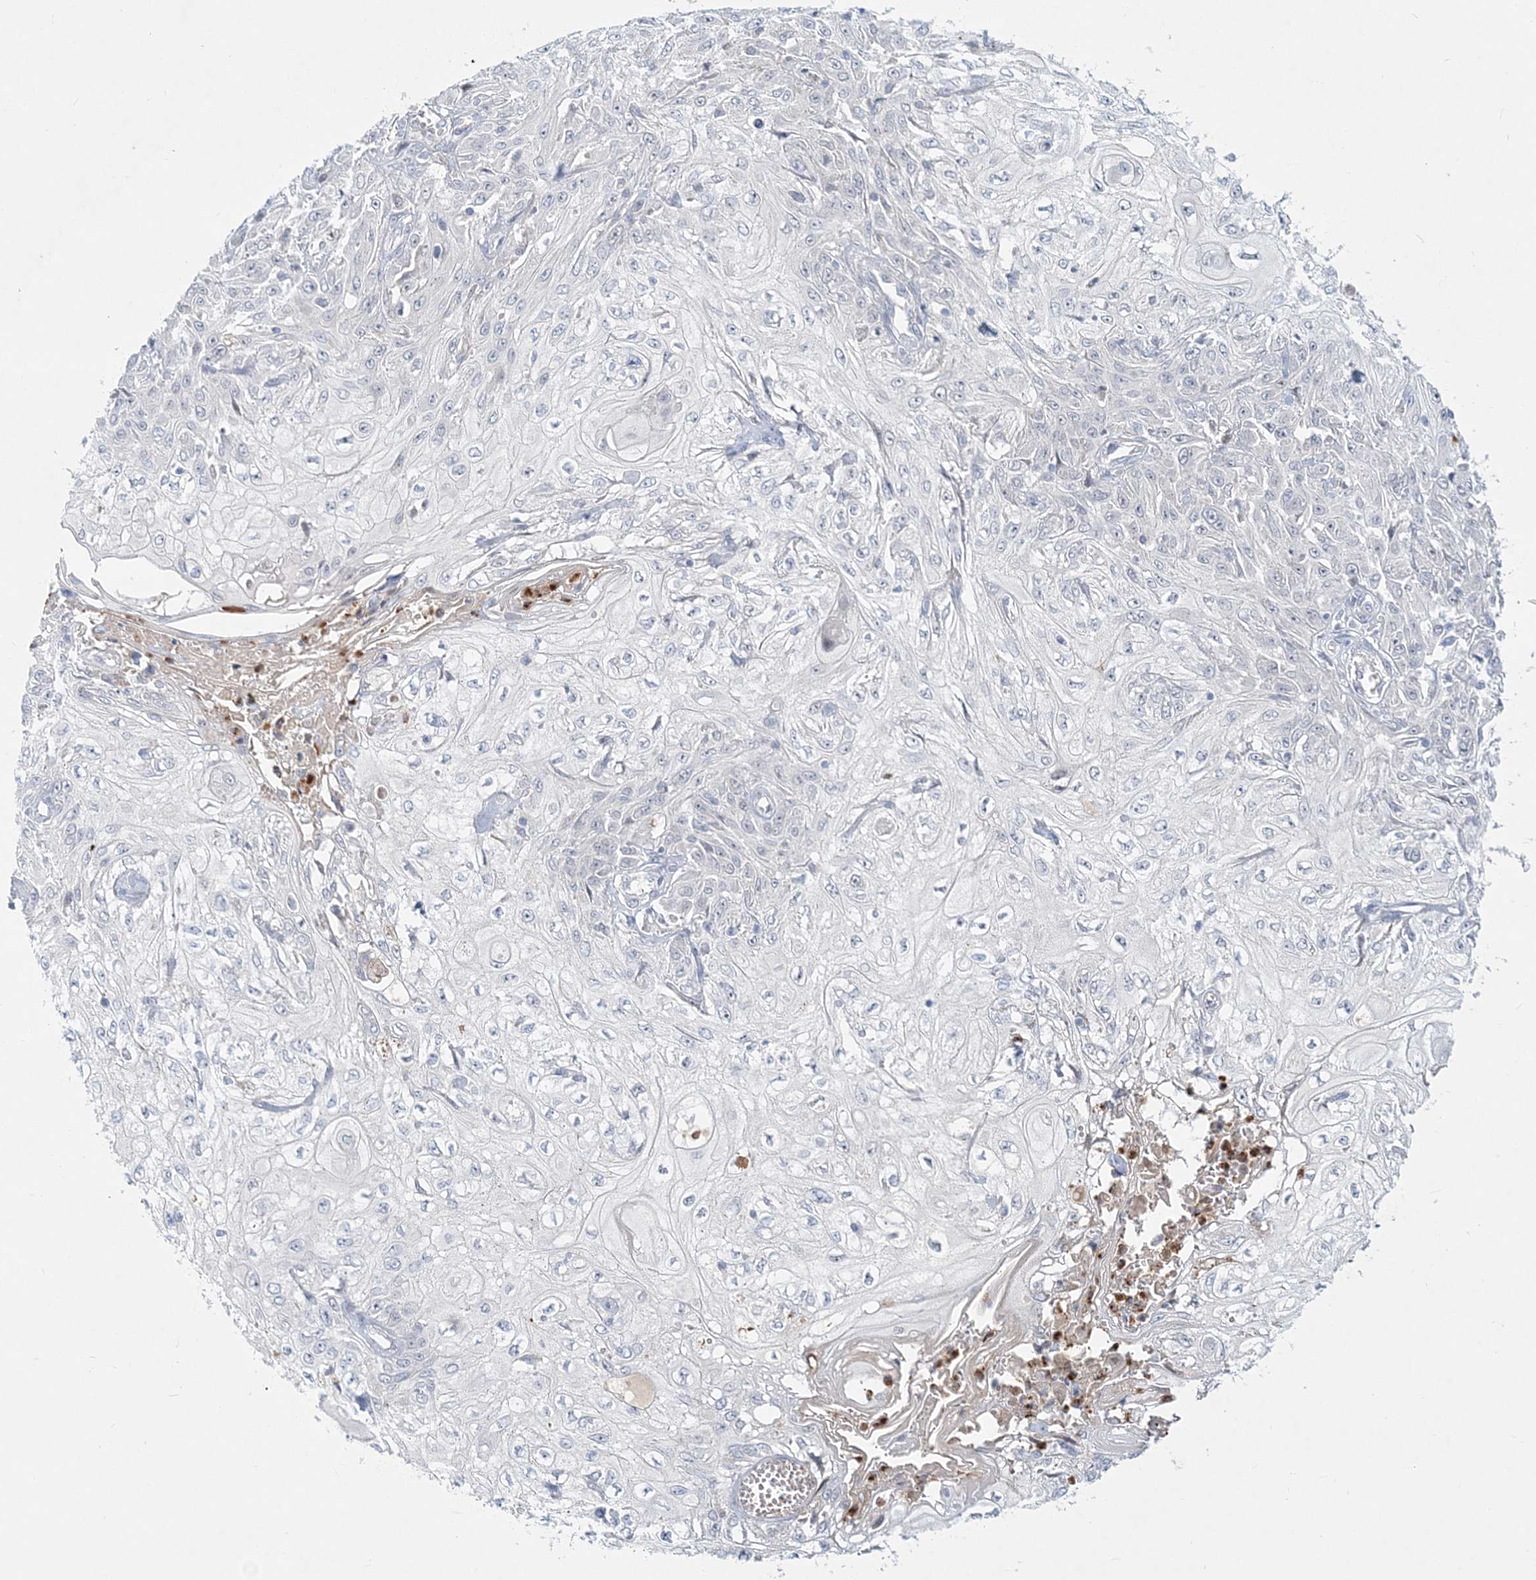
{"staining": {"intensity": "negative", "quantity": "none", "location": "none"}, "tissue": "skin cancer", "cell_type": "Tumor cells", "image_type": "cancer", "snomed": [{"axis": "morphology", "description": "Squamous cell carcinoma, NOS"}, {"axis": "morphology", "description": "Squamous cell carcinoma, metastatic, NOS"}, {"axis": "topography", "description": "Skin"}, {"axis": "topography", "description": "Lymph node"}], "caption": "A micrograph of human skin squamous cell carcinoma is negative for staining in tumor cells.", "gene": "DNAH5", "patient": {"sex": "male", "age": 75}}